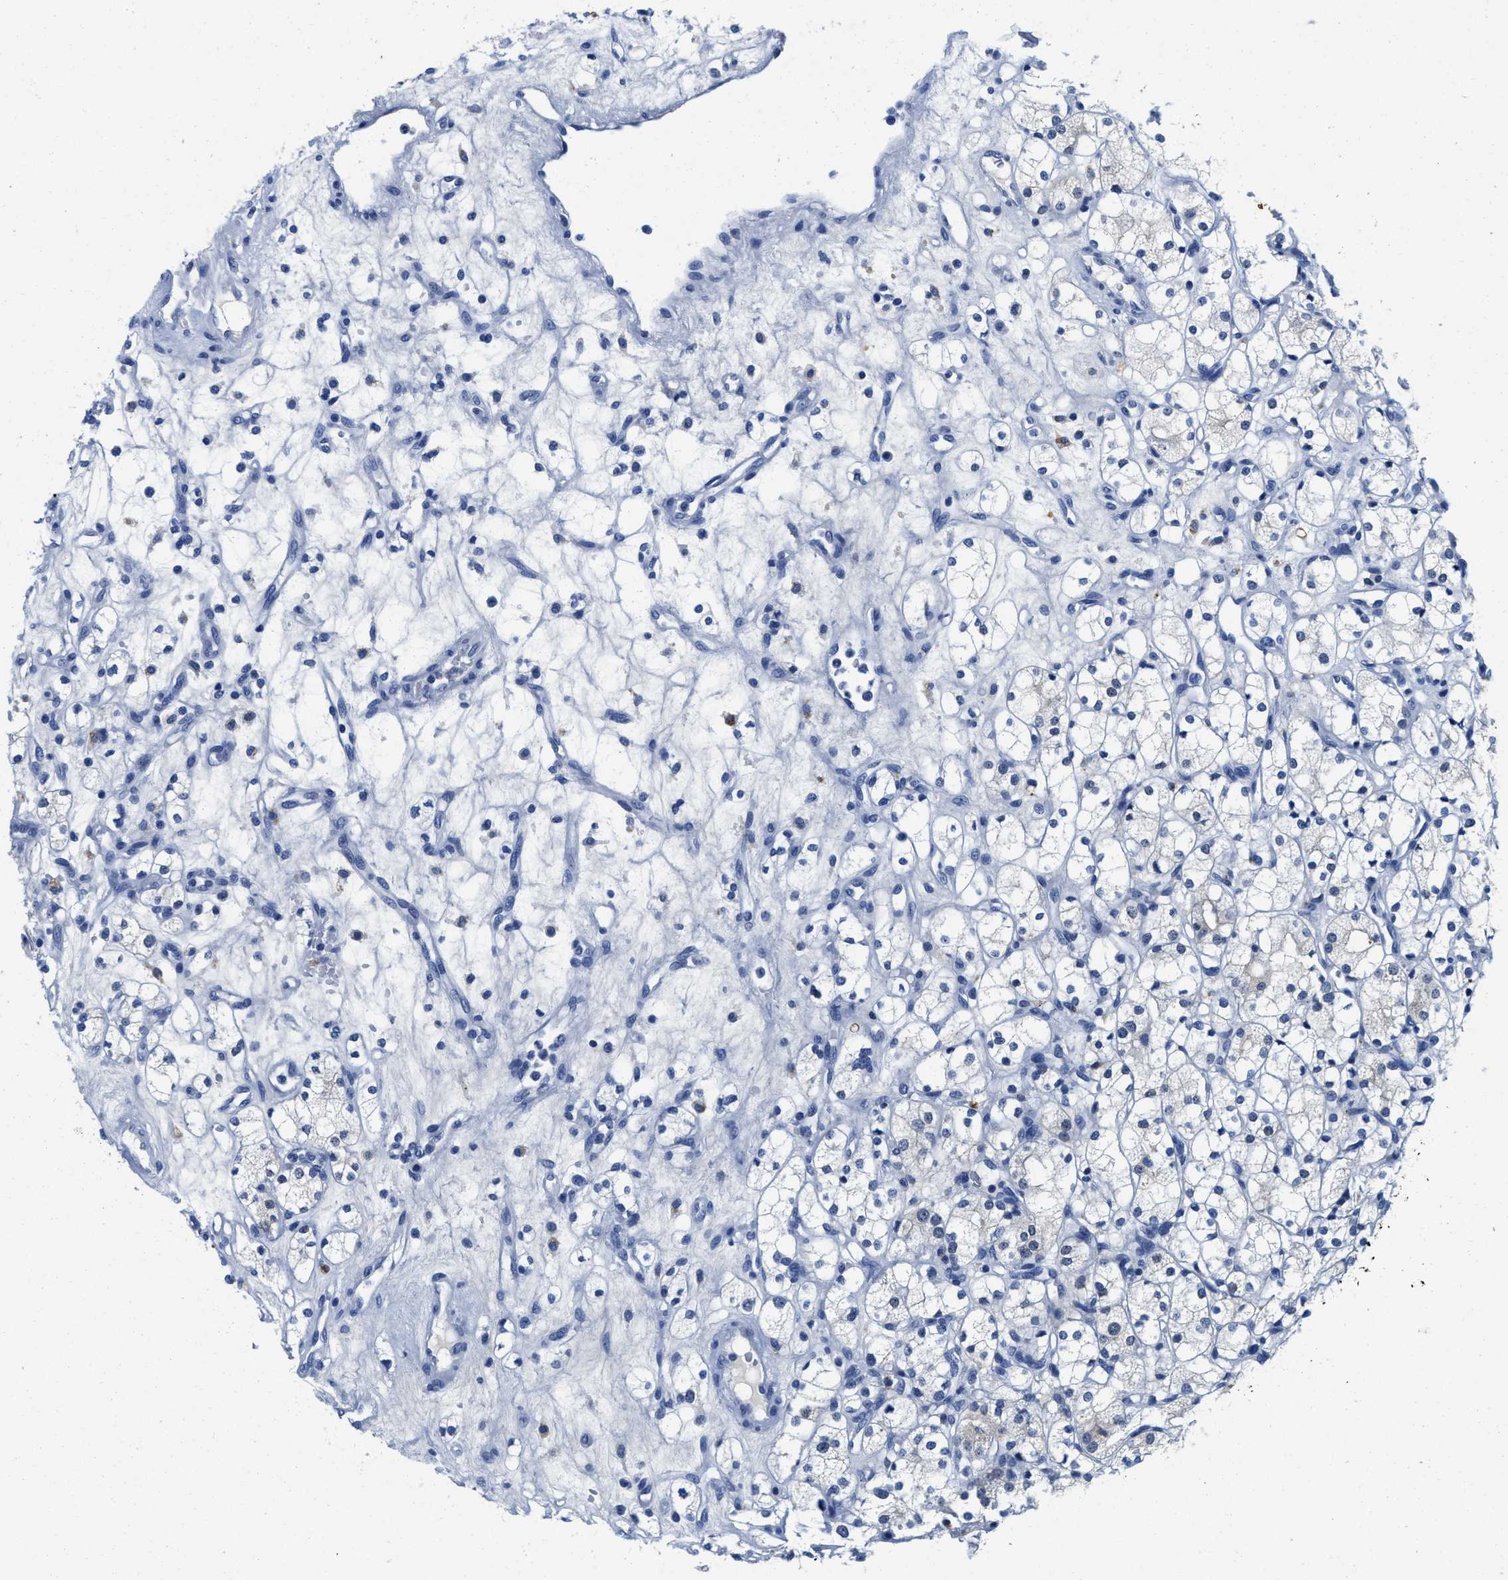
{"staining": {"intensity": "negative", "quantity": "none", "location": "none"}, "tissue": "renal cancer", "cell_type": "Tumor cells", "image_type": "cancer", "snomed": [{"axis": "morphology", "description": "Adenocarcinoma, NOS"}, {"axis": "topography", "description": "Kidney"}], "caption": "Tumor cells are negative for protein expression in human renal cancer. (DAB immunohistochemistry, high magnification).", "gene": "TTC3", "patient": {"sex": "male", "age": 77}}